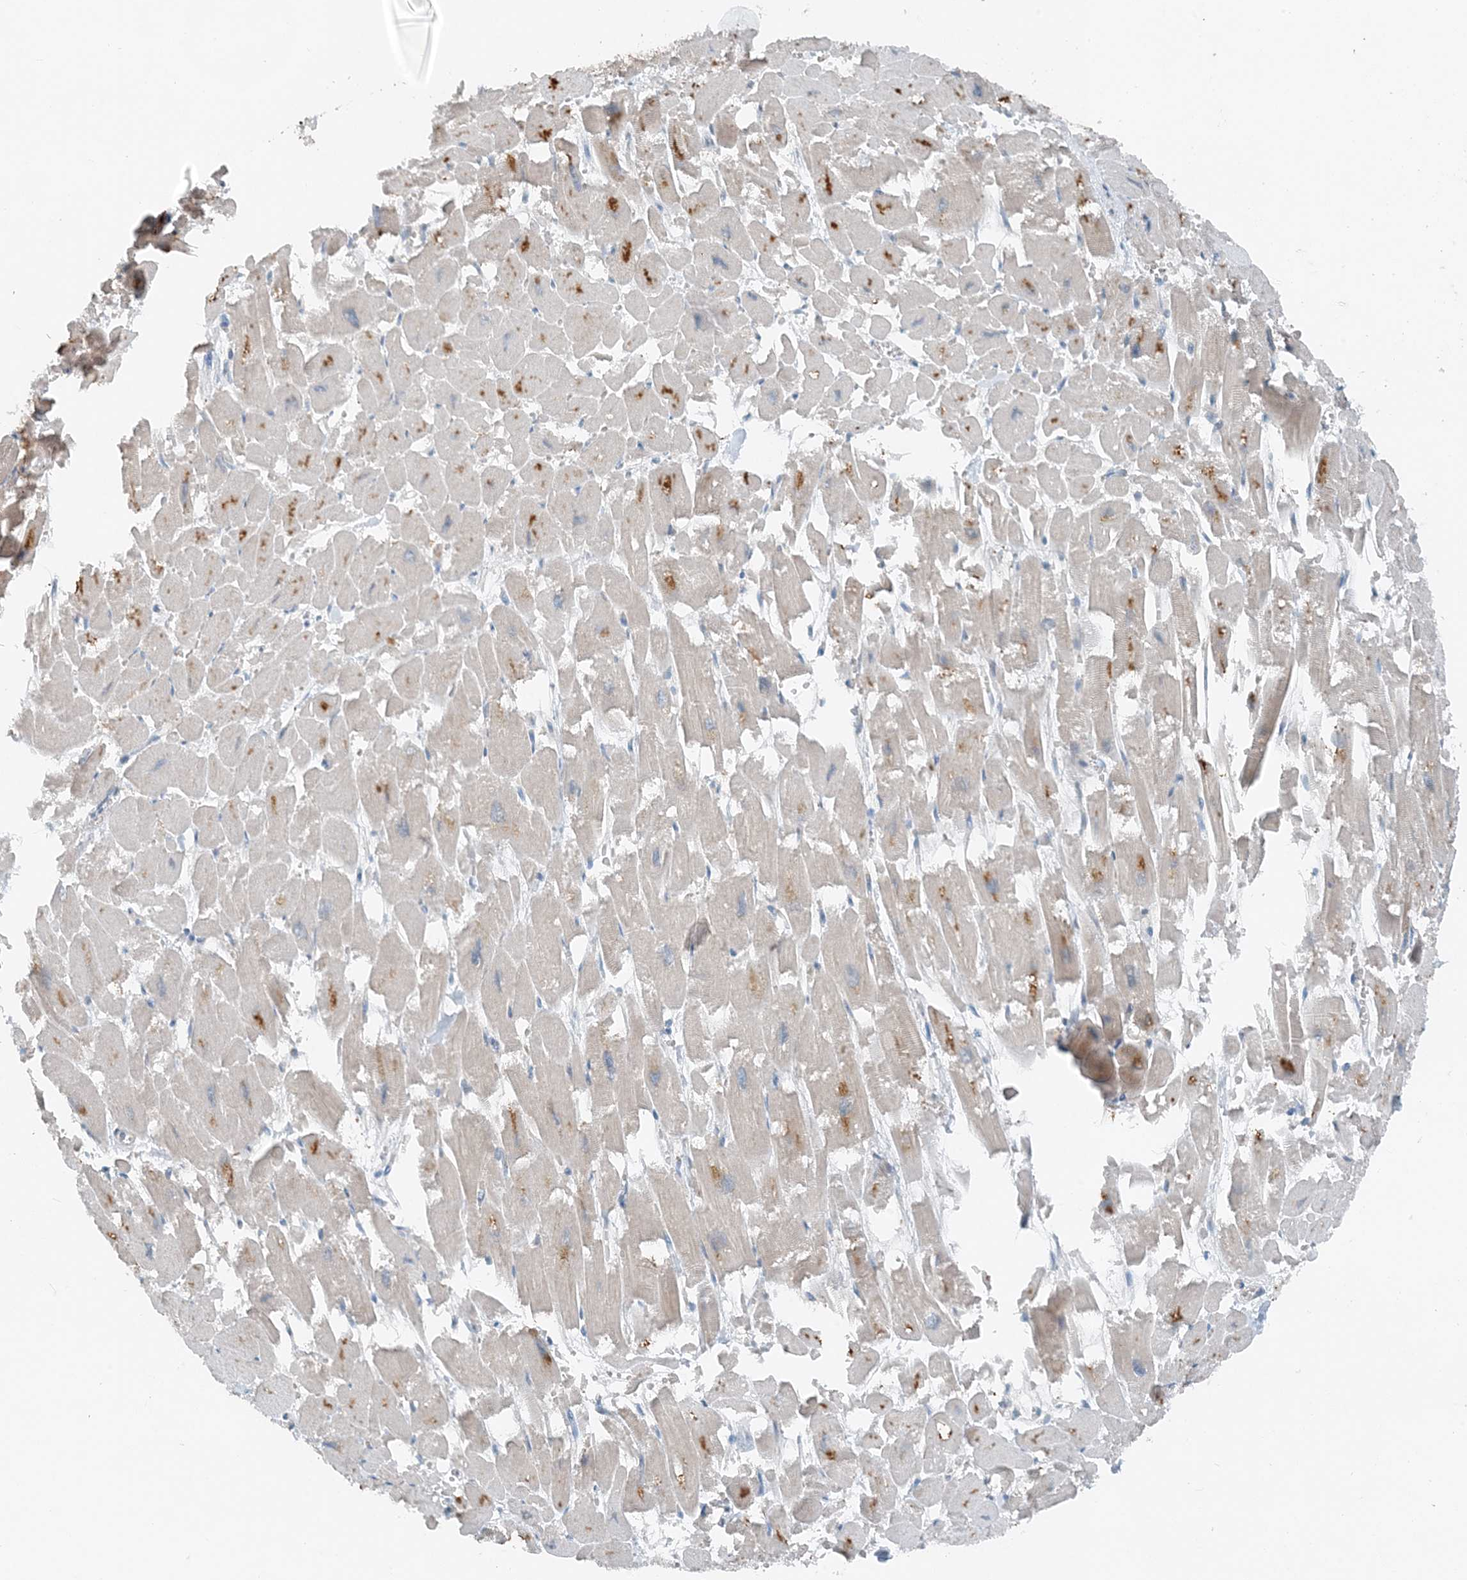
{"staining": {"intensity": "moderate", "quantity": "25%-75%", "location": "cytoplasmic/membranous"}, "tissue": "heart muscle", "cell_type": "Cardiomyocytes", "image_type": "normal", "snomed": [{"axis": "morphology", "description": "Normal tissue, NOS"}, {"axis": "topography", "description": "Heart"}], "caption": "Protein staining exhibits moderate cytoplasmic/membranous expression in about 25%-75% of cardiomyocytes in normal heart muscle. Nuclei are stained in blue.", "gene": "MITD1", "patient": {"sex": "male", "age": 54}}